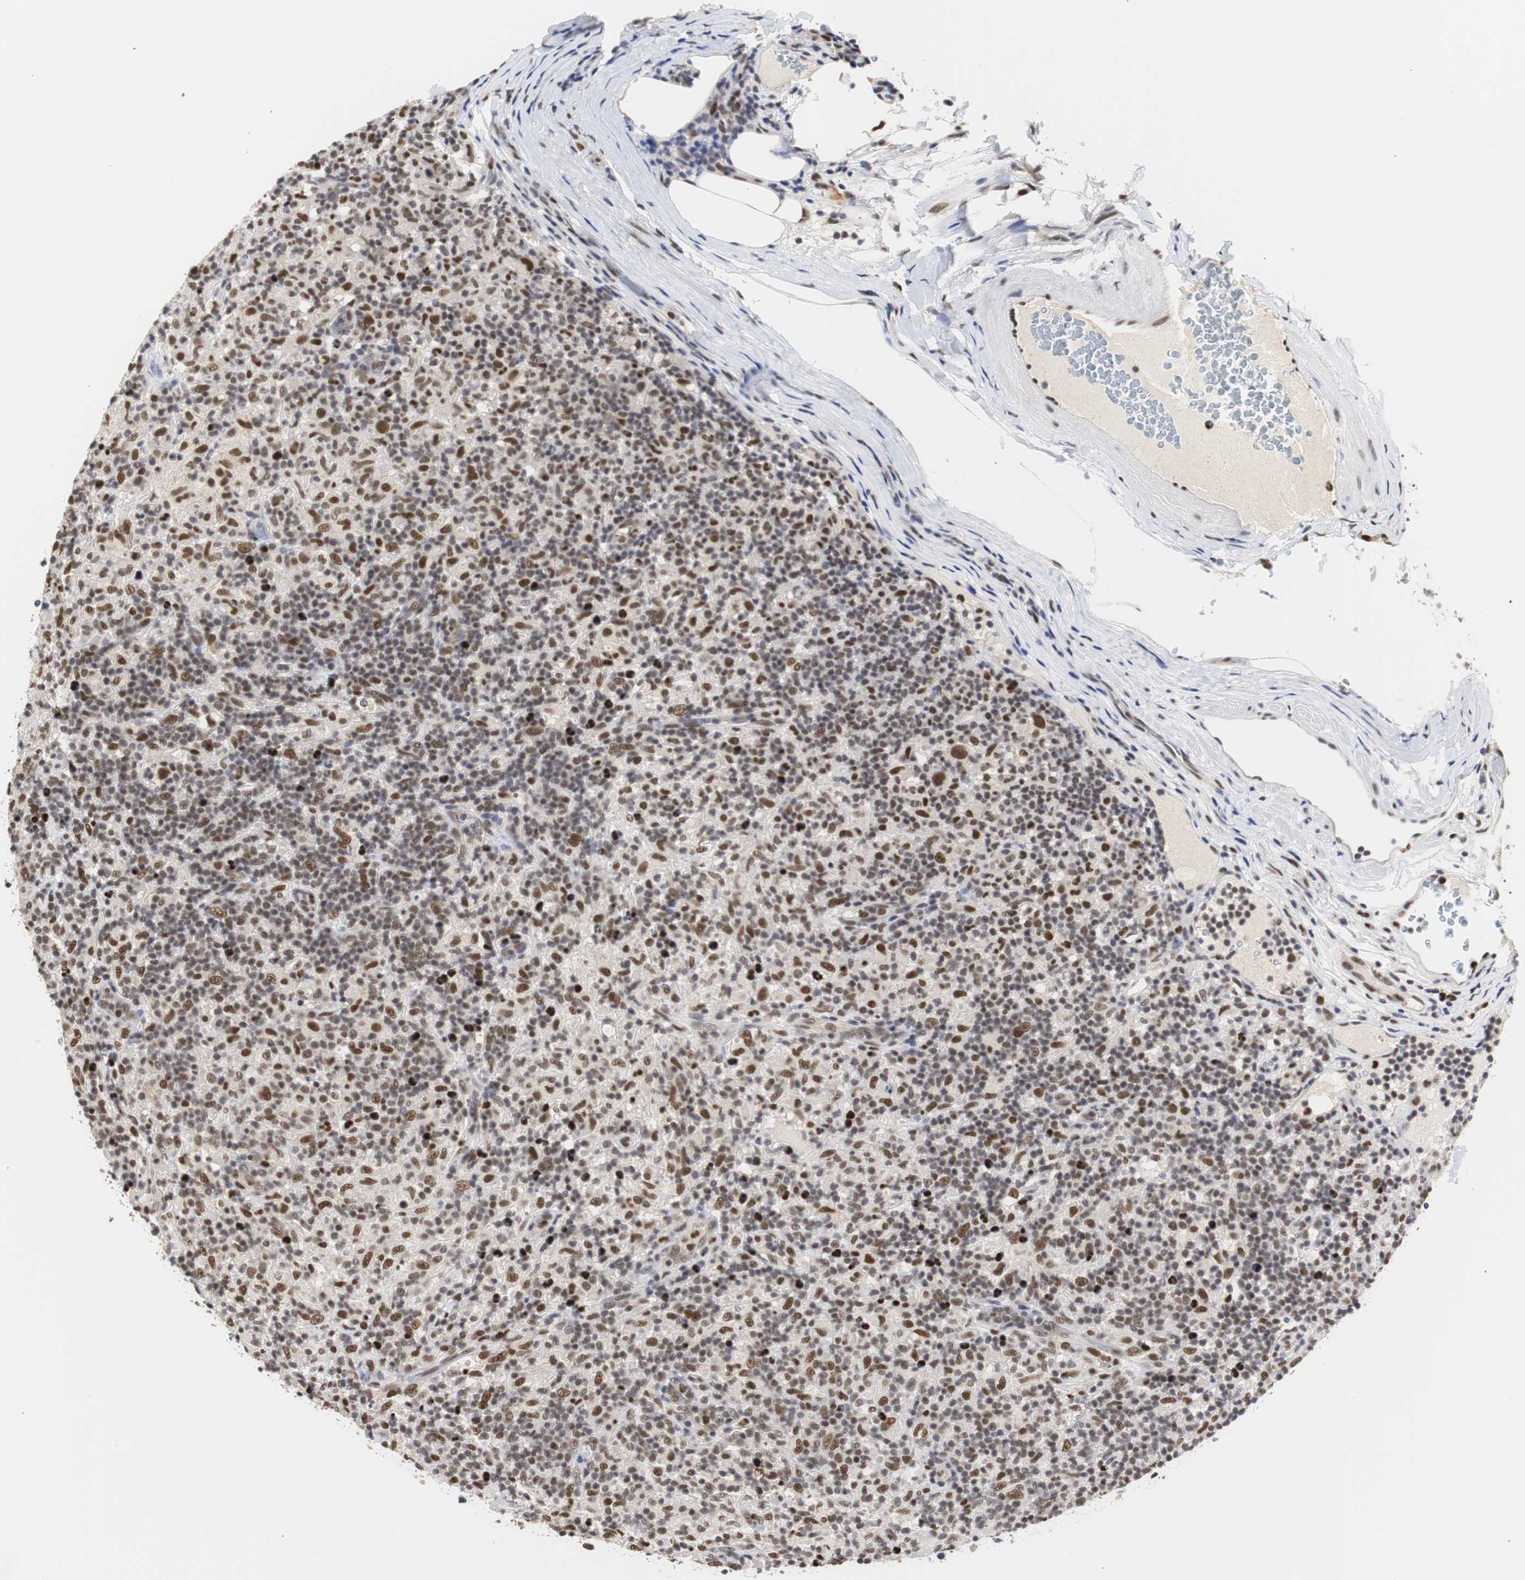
{"staining": {"intensity": "strong", "quantity": ">75%", "location": "nuclear"}, "tissue": "lymphoma", "cell_type": "Tumor cells", "image_type": "cancer", "snomed": [{"axis": "morphology", "description": "Hodgkin's disease, NOS"}, {"axis": "topography", "description": "Lymph node"}], "caption": "A high amount of strong nuclear staining is identified in approximately >75% of tumor cells in lymphoma tissue. (DAB (3,3'-diaminobenzidine) IHC with brightfield microscopy, high magnification).", "gene": "ZFC3H1", "patient": {"sex": "male", "age": 70}}